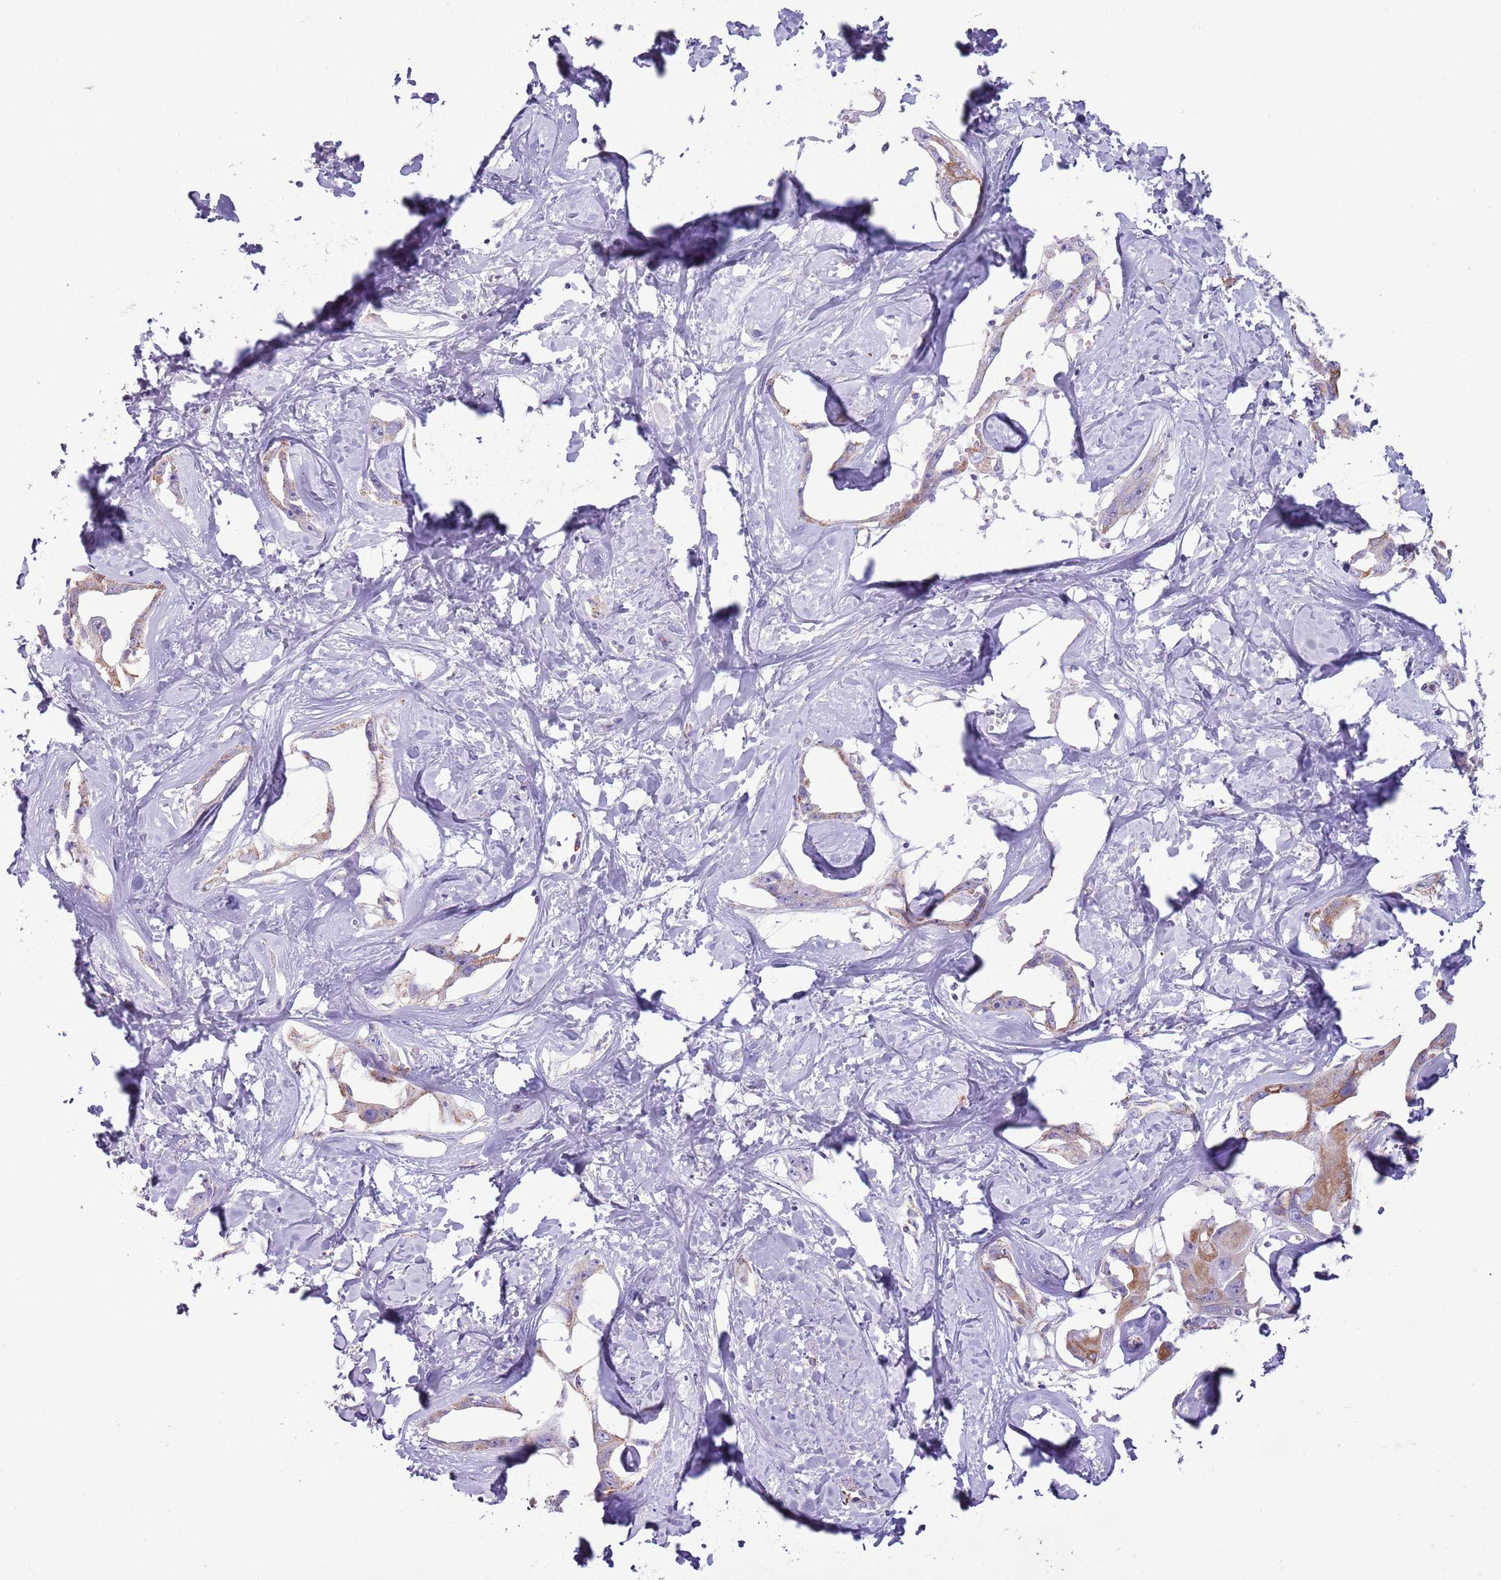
{"staining": {"intensity": "moderate", "quantity": ">75%", "location": "cytoplasmic/membranous"}, "tissue": "liver cancer", "cell_type": "Tumor cells", "image_type": "cancer", "snomed": [{"axis": "morphology", "description": "Cholangiocarcinoma"}, {"axis": "topography", "description": "Liver"}], "caption": "Human liver cancer stained for a protein (brown) displays moderate cytoplasmic/membranous positive staining in about >75% of tumor cells.", "gene": "SLC23A1", "patient": {"sex": "male", "age": 59}}